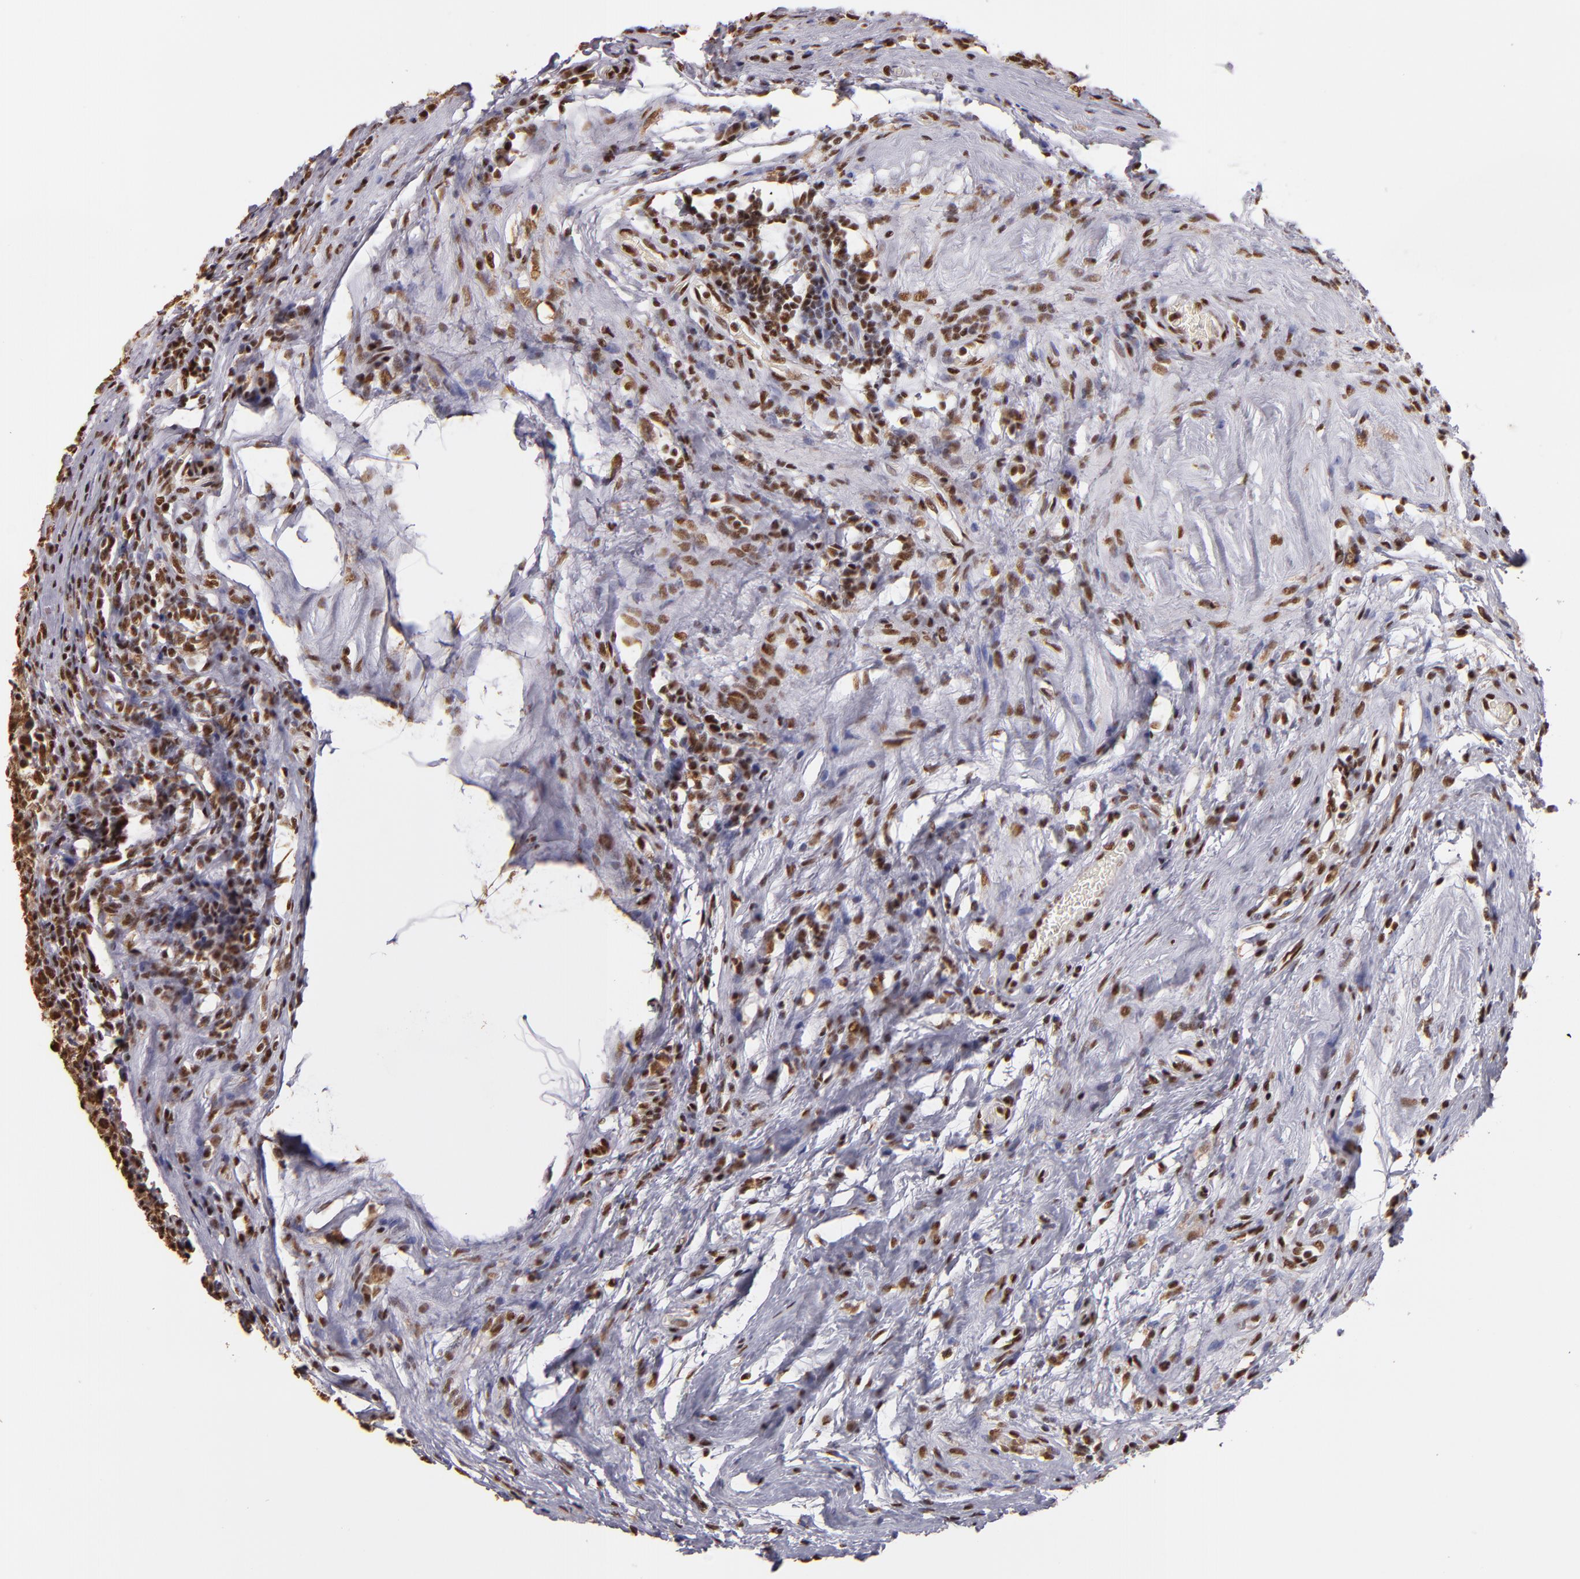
{"staining": {"intensity": "weak", "quantity": ">75%", "location": "nuclear"}, "tissue": "testis cancer", "cell_type": "Tumor cells", "image_type": "cancer", "snomed": [{"axis": "morphology", "description": "Seminoma, NOS"}, {"axis": "topography", "description": "Testis"}], "caption": "Protein positivity by IHC displays weak nuclear staining in about >75% of tumor cells in seminoma (testis).", "gene": "SP1", "patient": {"sex": "male", "age": 43}}